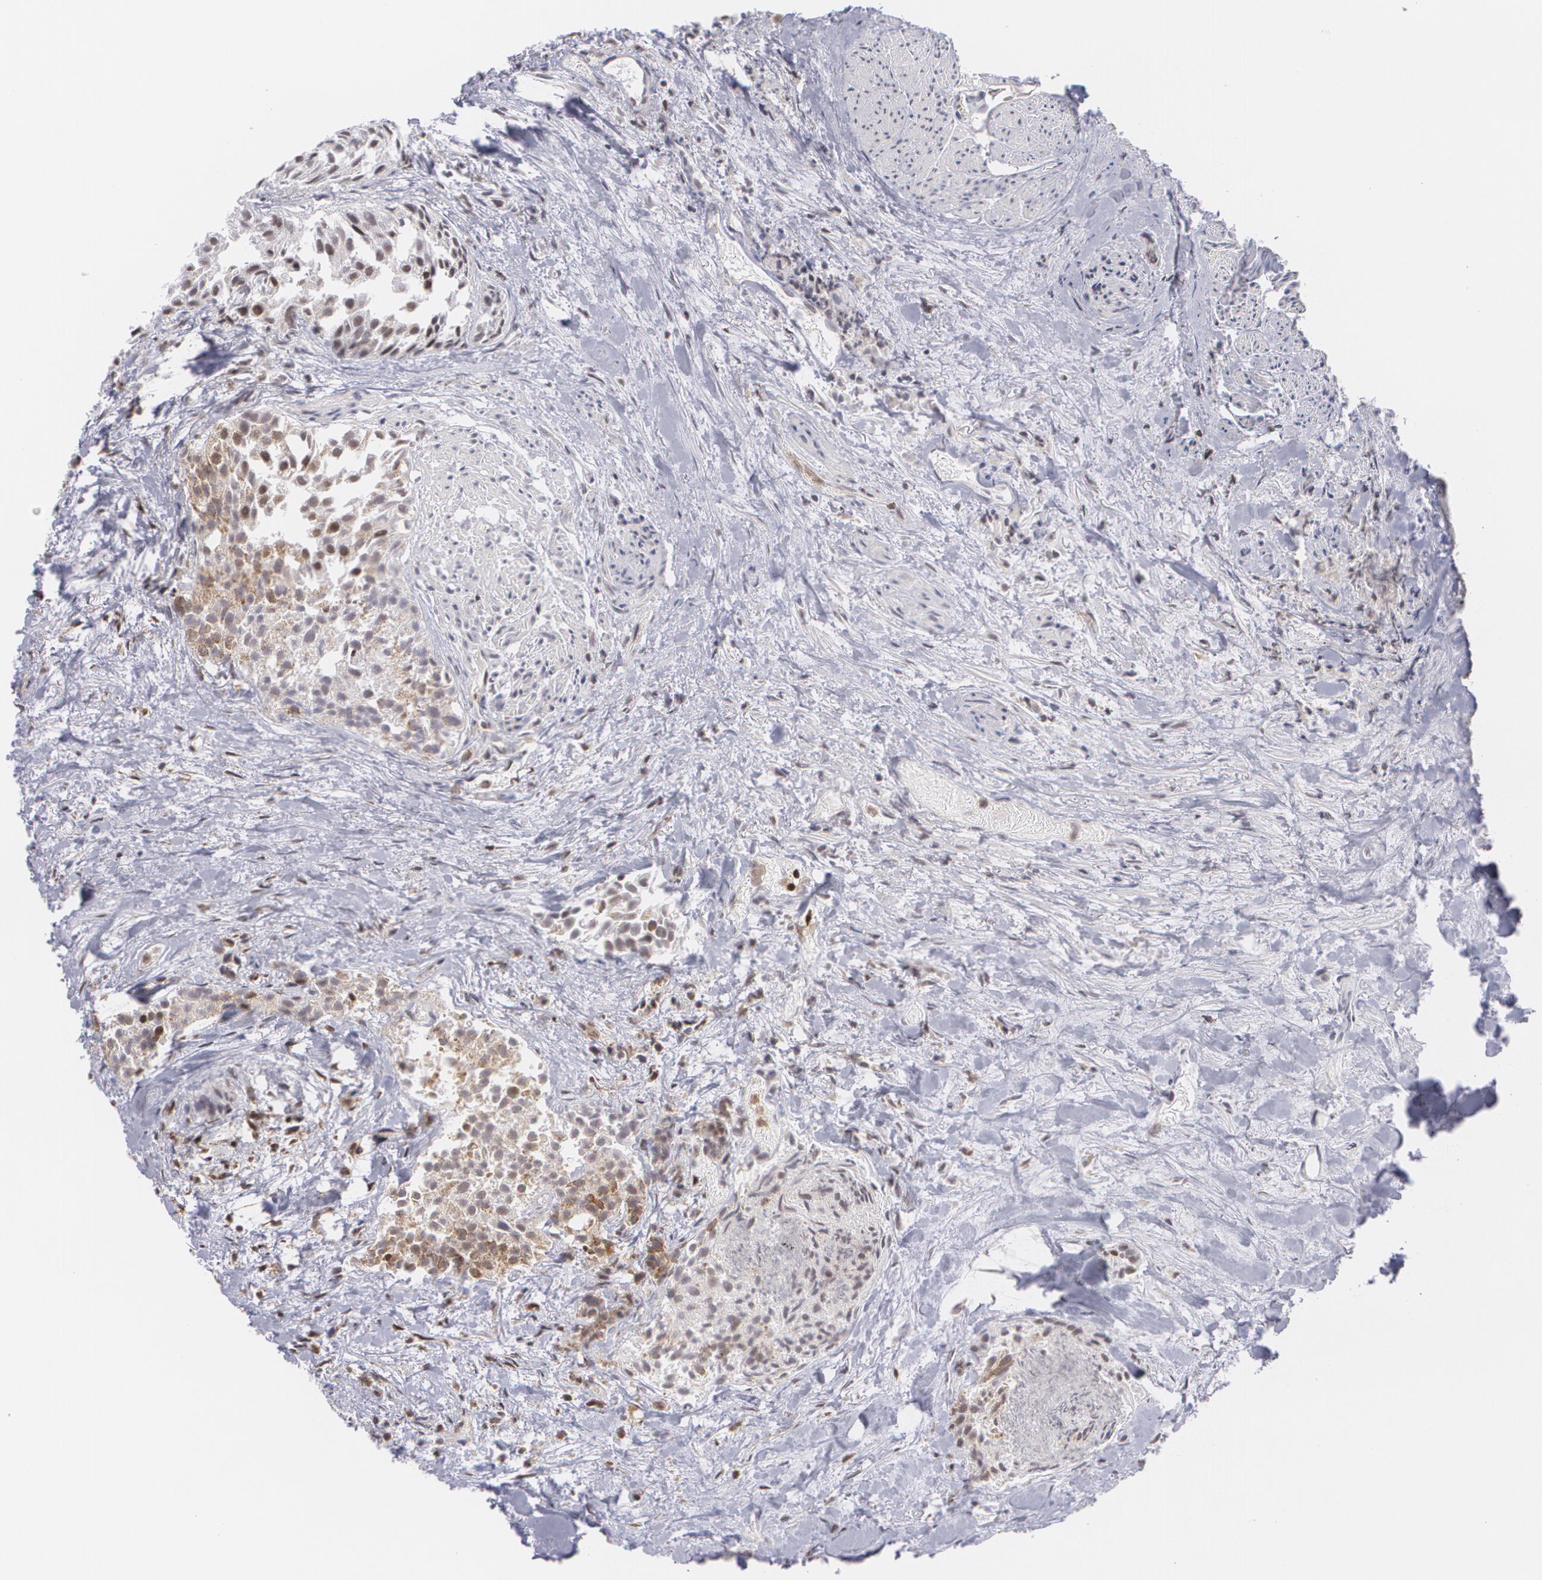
{"staining": {"intensity": "strong", "quantity": "25%-75%", "location": "cytoplasmic/membranous,nuclear"}, "tissue": "urothelial cancer", "cell_type": "Tumor cells", "image_type": "cancer", "snomed": [{"axis": "morphology", "description": "Urothelial carcinoma, High grade"}, {"axis": "topography", "description": "Urinary bladder"}], "caption": "The photomicrograph reveals staining of urothelial carcinoma (high-grade), revealing strong cytoplasmic/membranous and nuclear protein positivity (brown color) within tumor cells.", "gene": "MXD1", "patient": {"sex": "female", "age": 78}}